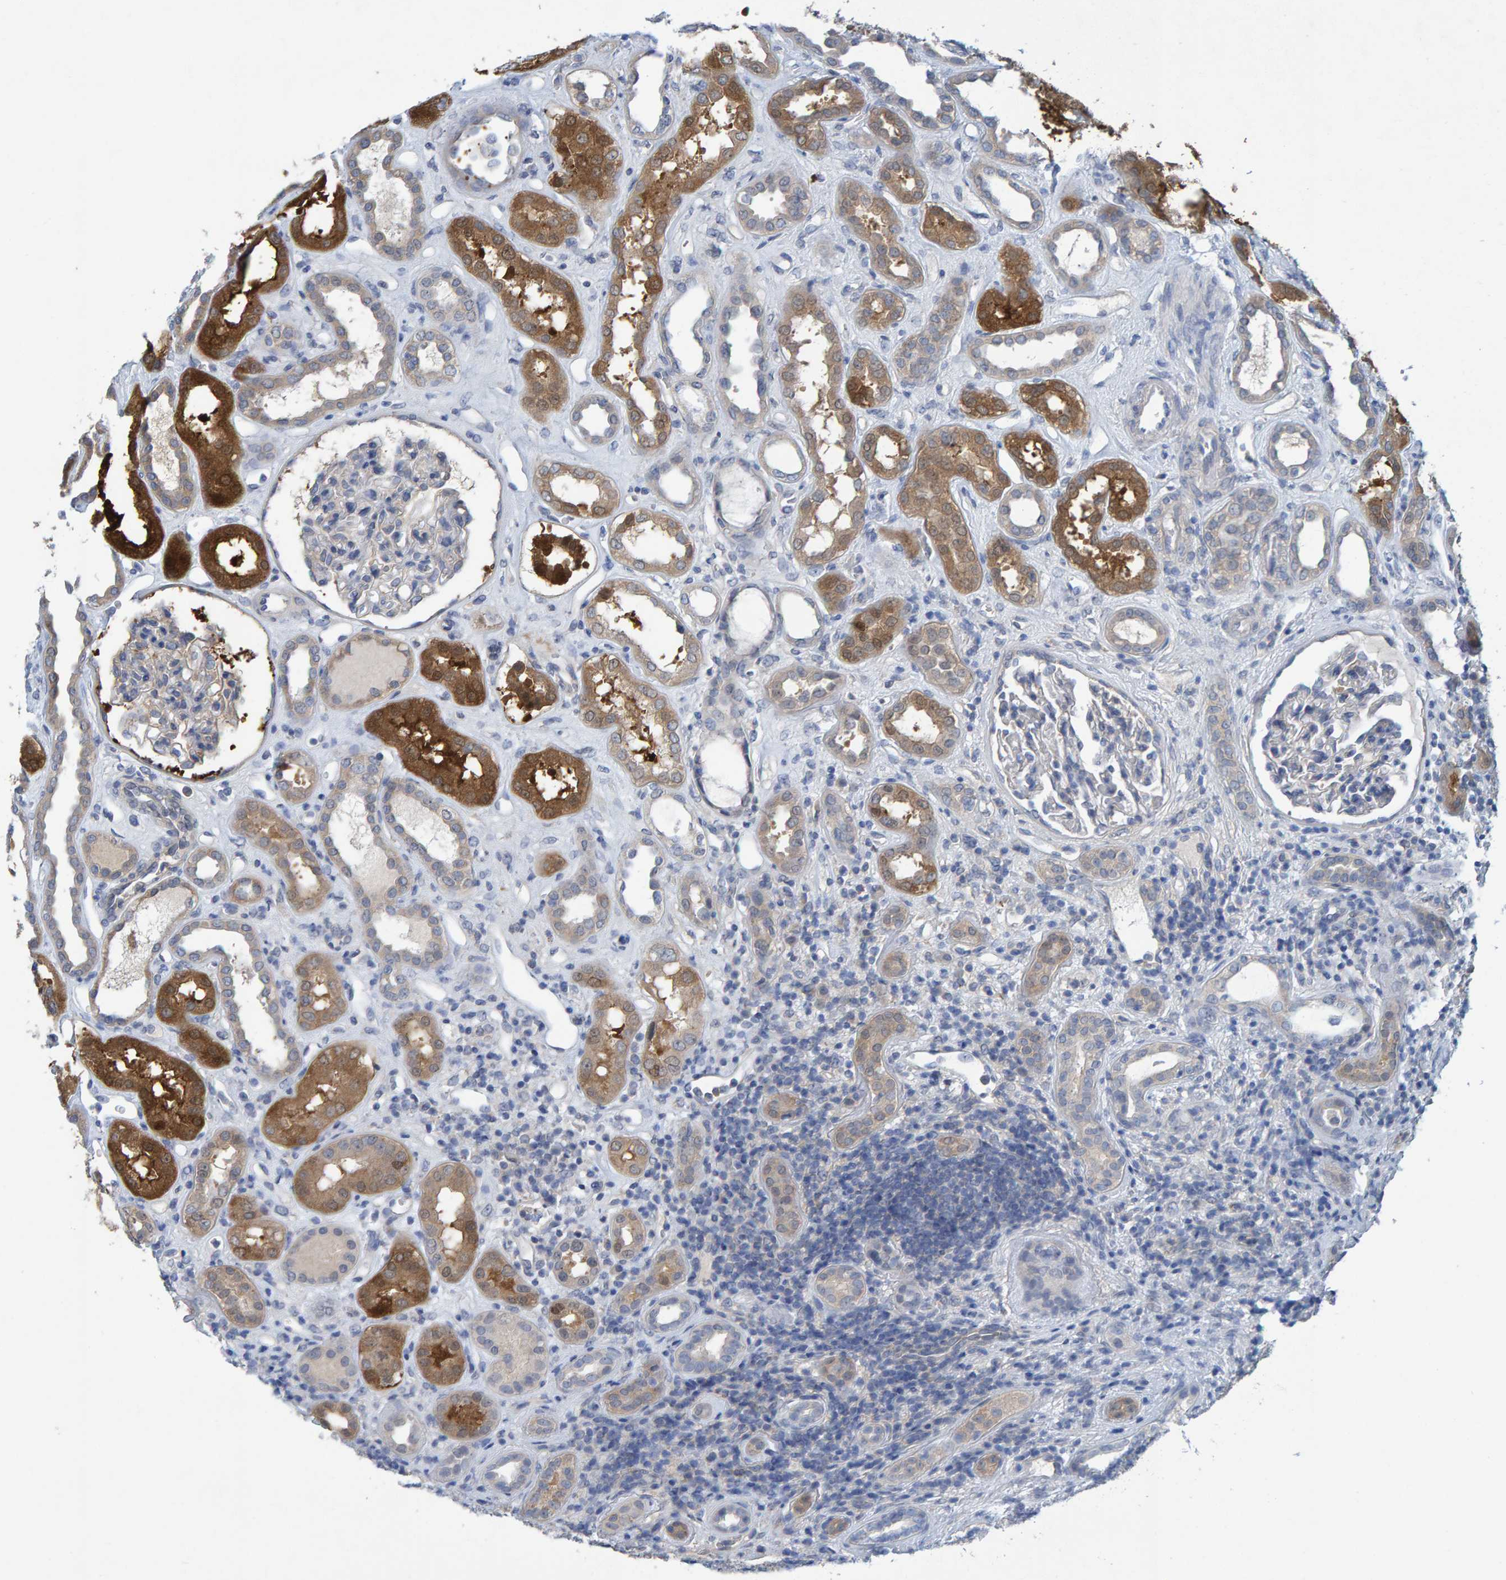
{"staining": {"intensity": "negative", "quantity": "none", "location": "none"}, "tissue": "kidney", "cell_type": "Cells in glomeruli", "image_type": "normal", "snomed": [{"axis": "morphology", "description": "Normal tissue, NOS"}, {"axis": "topography", "description": "Kidney"}], "caption": "IHC histopathology image of benign human kidney stained for a protein (brown), which demonstrates no expression in cells in glomeruli. (Stains: DAB (3,3'-diaminobenzidine) immunohistochemistry with hematoxylin counter stain, Microscopy: brightfield microscopy at high magnification).", "gene": "ALAD", "patient": {"sex": "male", "age": 59}}